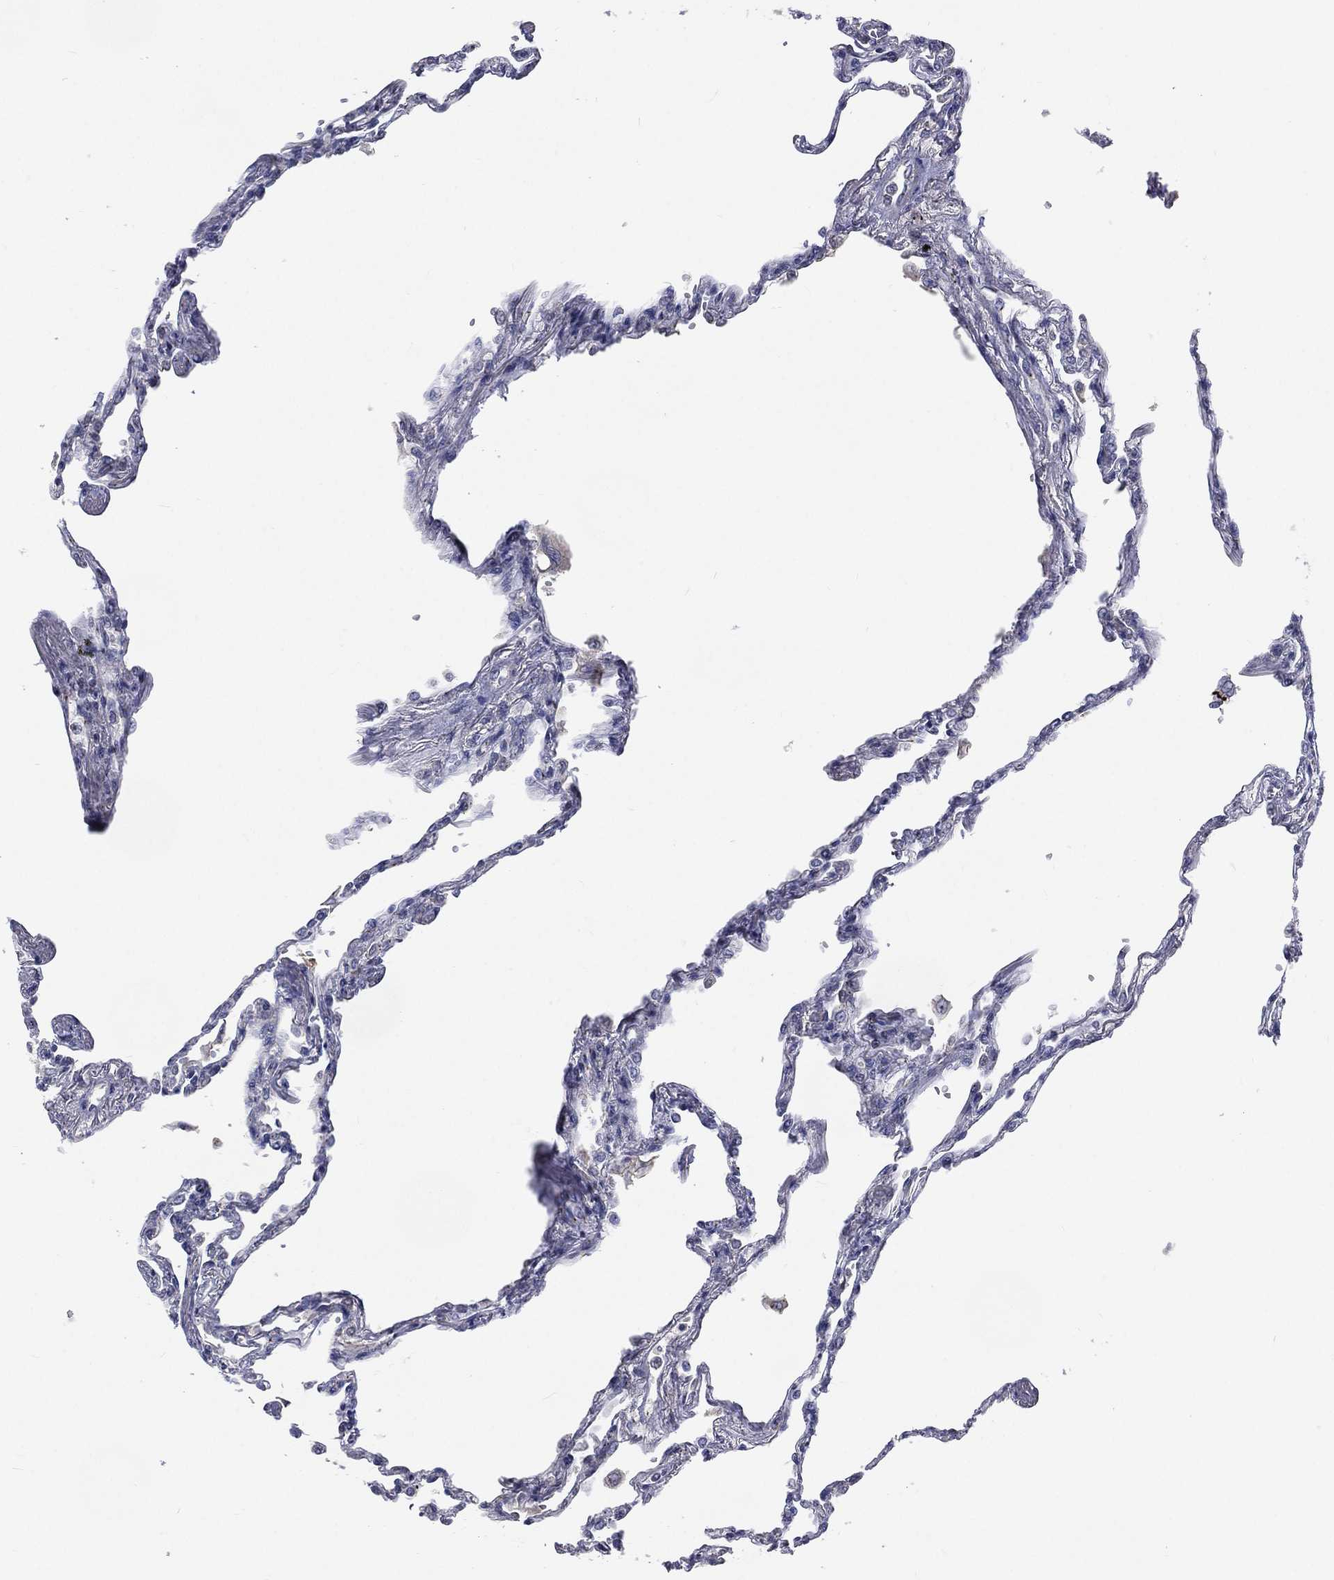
{"staining": {"intensity": "negative", "quantity": "none", "location": "none"}, "tissue": "lung", "cell_type": "Alveolar cells", "image_type": "normal", "snomed": [{"axis": "morphology", "description": "Normal tissue, NOS"}, {"axis": "topography", "description": "Lung"}], "caption": "Immunohistochemistry image of unremarkable lung: human lung stained with DAB (3,3'-diaminobenzidine) shows no significant protein positivity in alveolar cells. Nuclei are stained in blue.", "gene": "CROCC", "patient": {"sex": "male", "age": 78}}